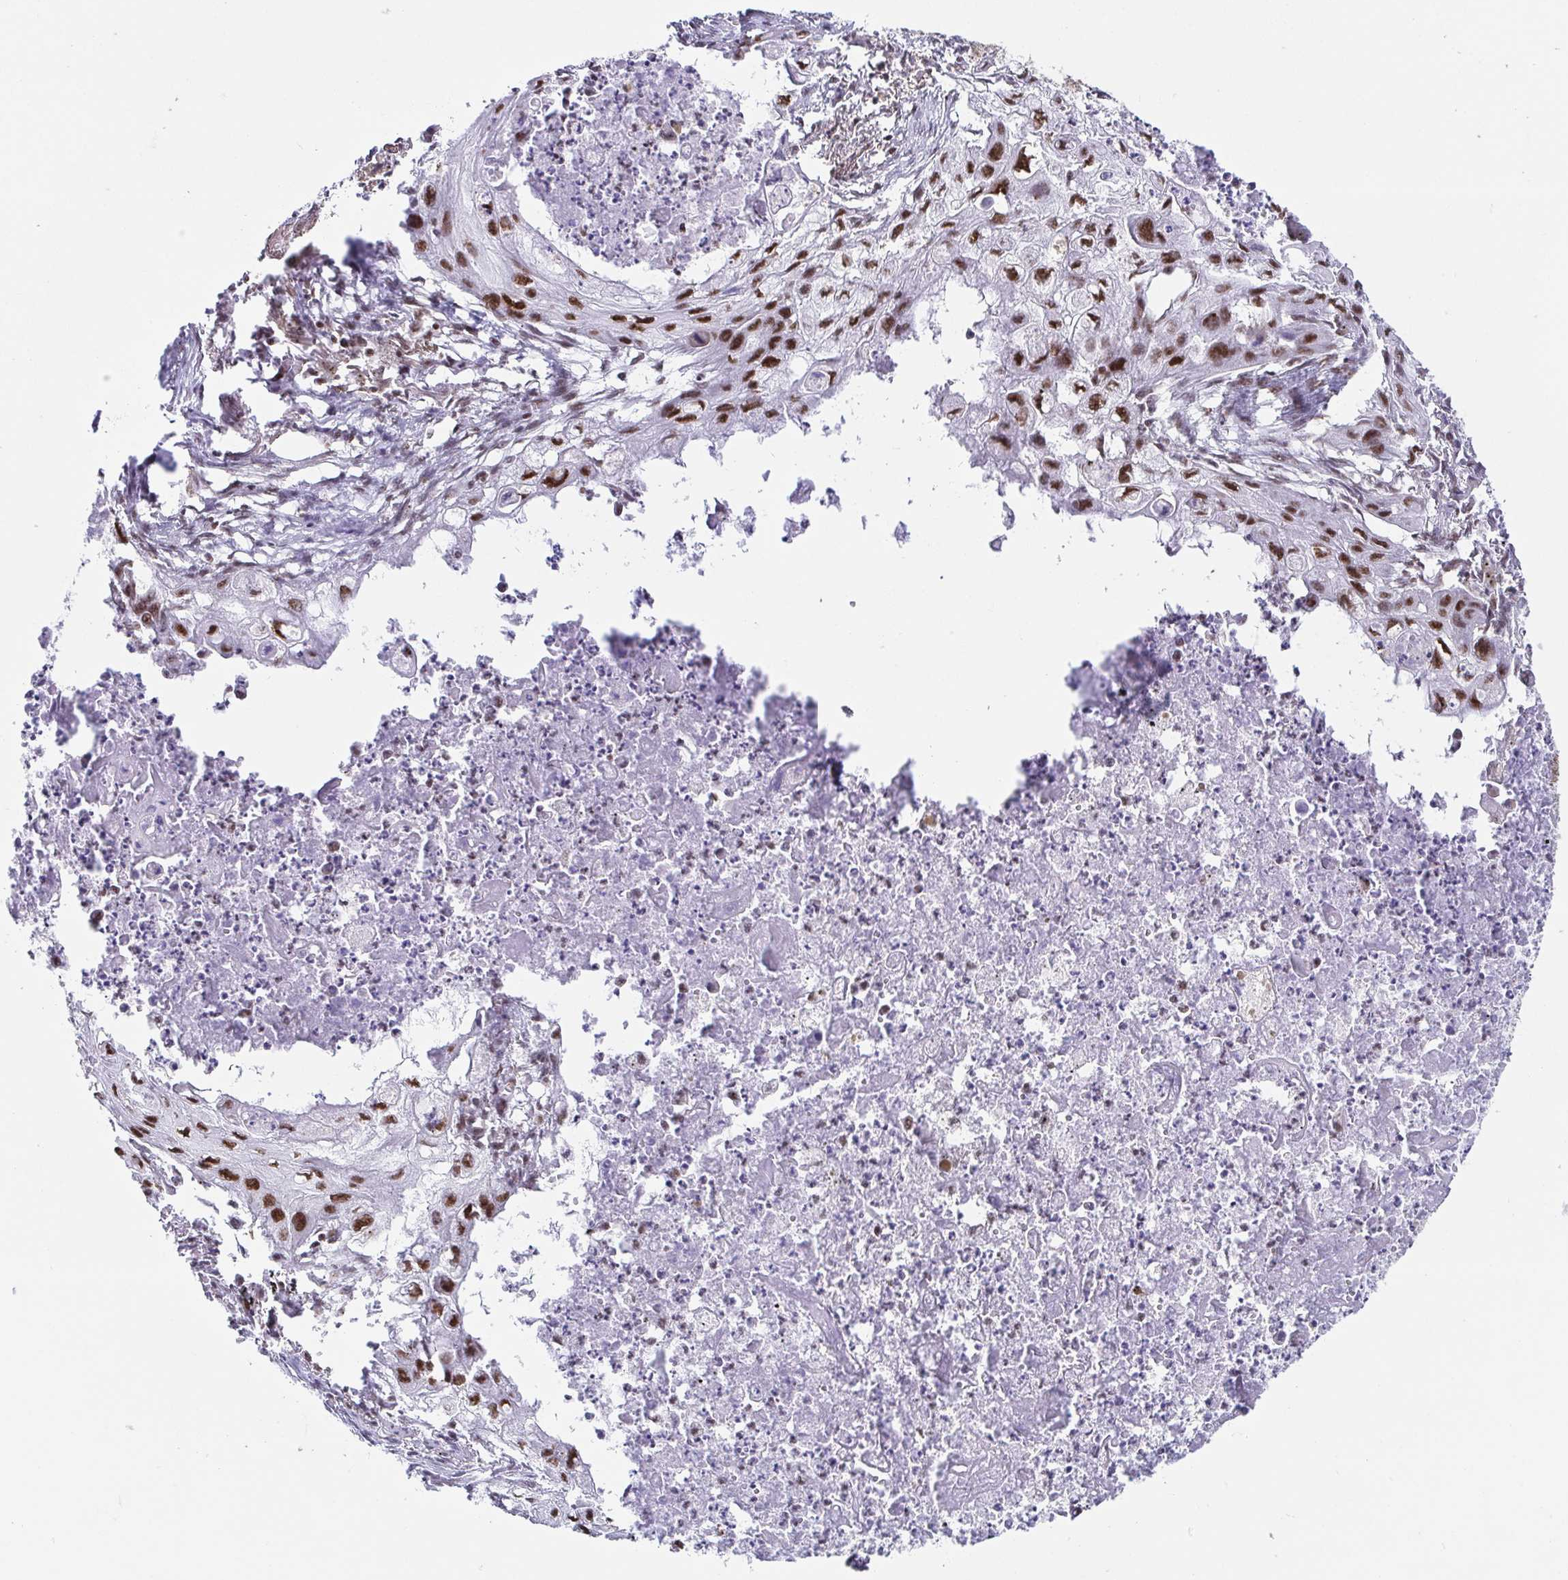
{"staining": {"intensity": "strong", "quantity": ">75%", "location": "nuclear"}, "tissue": "lung cancer", "cell_type": "Tumor cells", "image_type": "cancer", "snomed": [{"axis": "morphology", "description": "Squamous cell carcinoma, NOS"}, {"axis": "topography", "description": "Lung"}], "caption": "Lung squamous cell carcinoma stained with immunohistochemistry demonstrates strong nuclear expression in about >75% of tumor cells.", "gene": "EWSR1", "patient": {"sex": "male", "age": 71}}